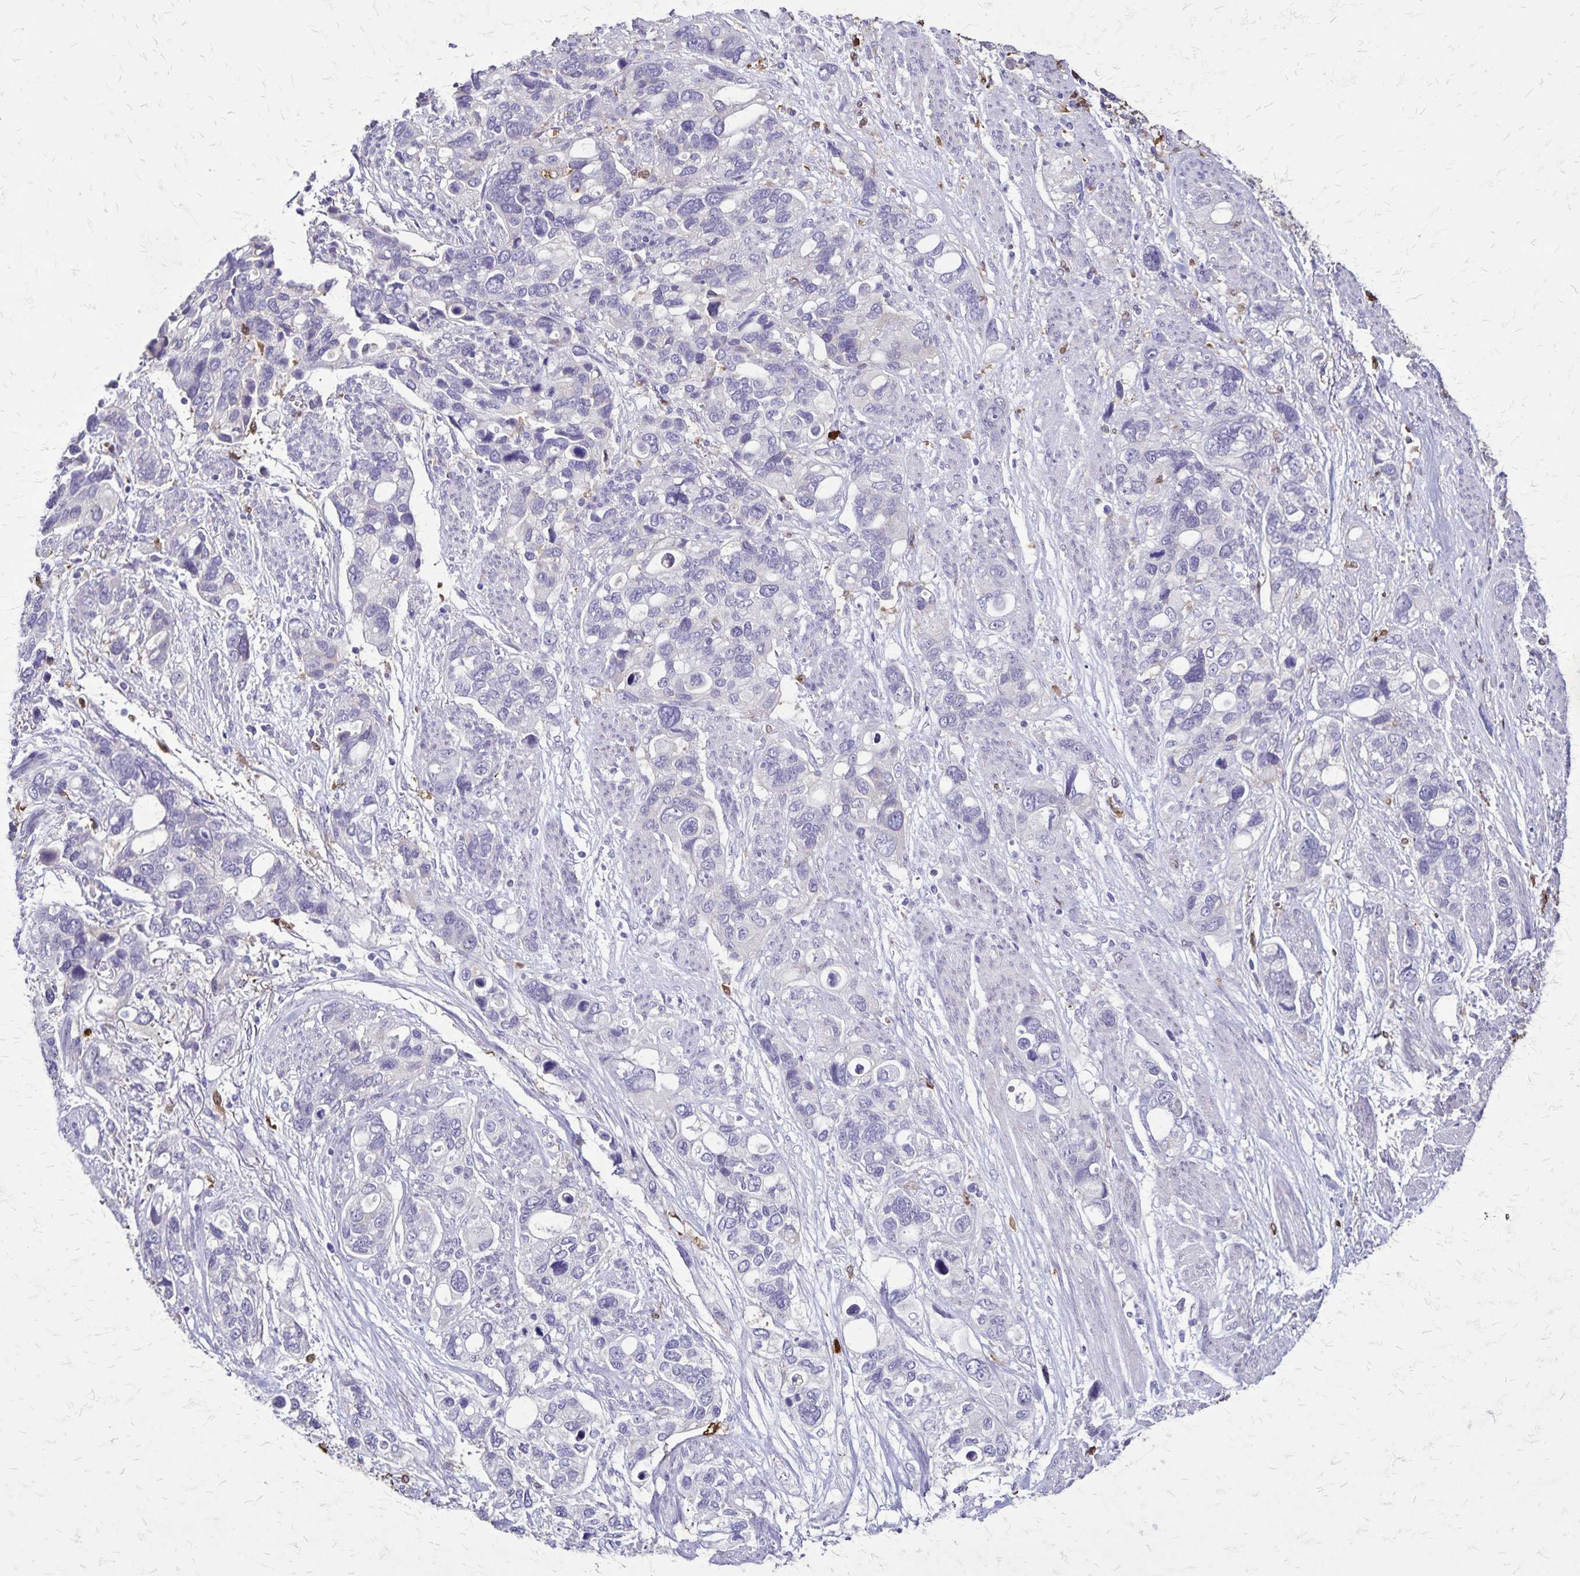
{"staining": {"intensity": "negative", "quantity": "none", "location": "none"}, "tissue": "stomach cancer", "cell_type": "Tumor cells", "image_type": "cancer", "snomed": [{"axis": "morphology", "description": "Adenocarcinoma, NOS"}, {"axis": "topography", "description": "Stomach, upper"}], "caption": "There is no significant positivity in tumor cells of adenocarcinoma (stomach).", "gene": "ULBP3", "patient": {"sex": "female", "age": 81}}